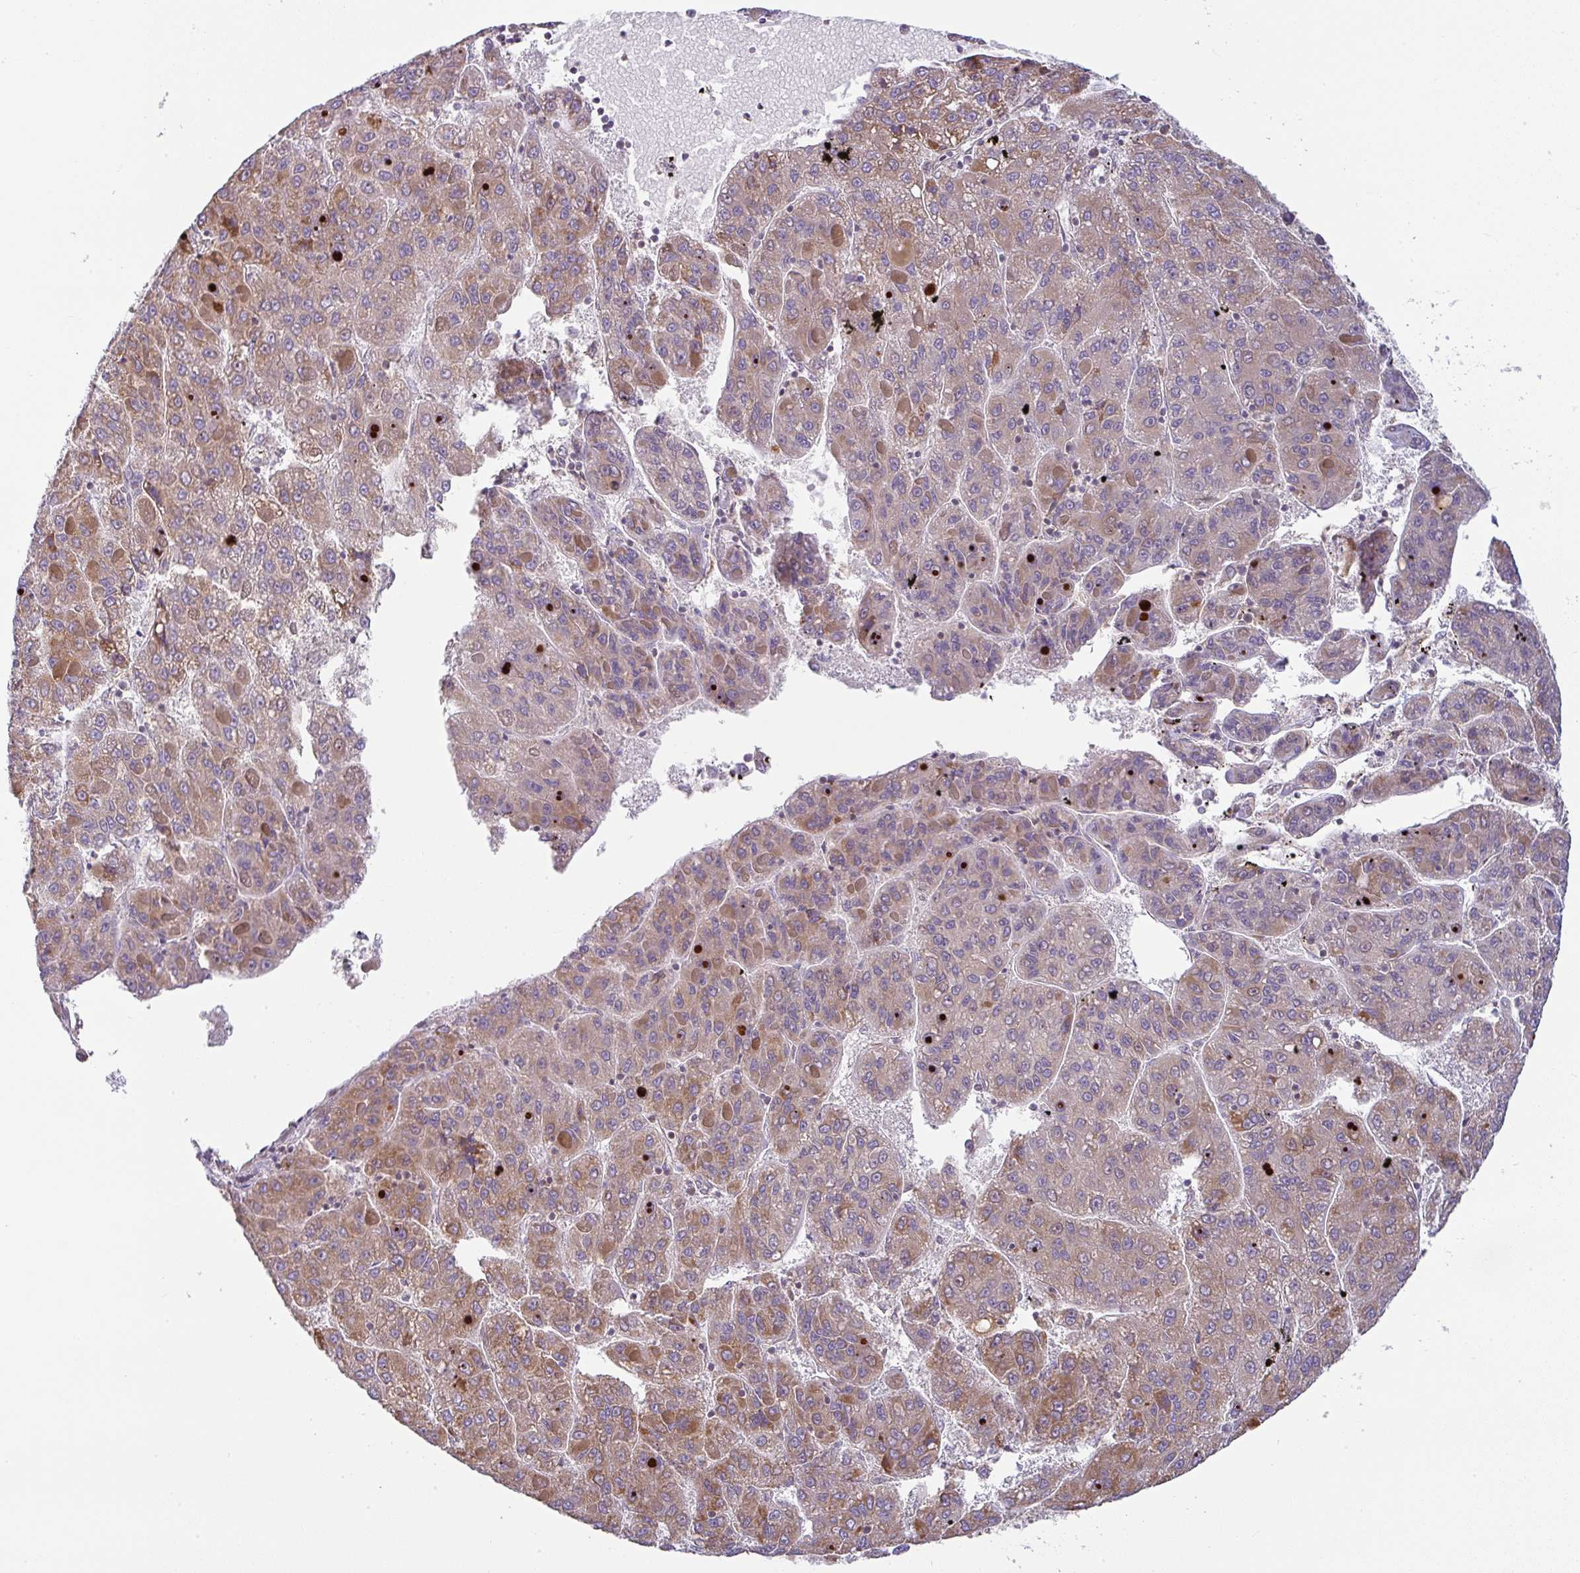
{"staining": {"intensity": "moderate", "quantity": ">75%", "location": "cytoplasmic/membranous"}, "tissue": "liver cancer", "cell_type": "Tumor cells", "image_type": "cancer", "snomed": [{"axis": "morphology", "description": "Carcinoma, Hepatocellular, NOS"}, {"axis": "topography", "description": "Liver"}], "caption": "The image displays a brown stain indicating the presence of a protein in the cytoplasmic/membranous of tumor cells in hepatocellular carcinoma (liver).", "gene": "MOB1A", "patient": {"sex": "female", "age": 82}}